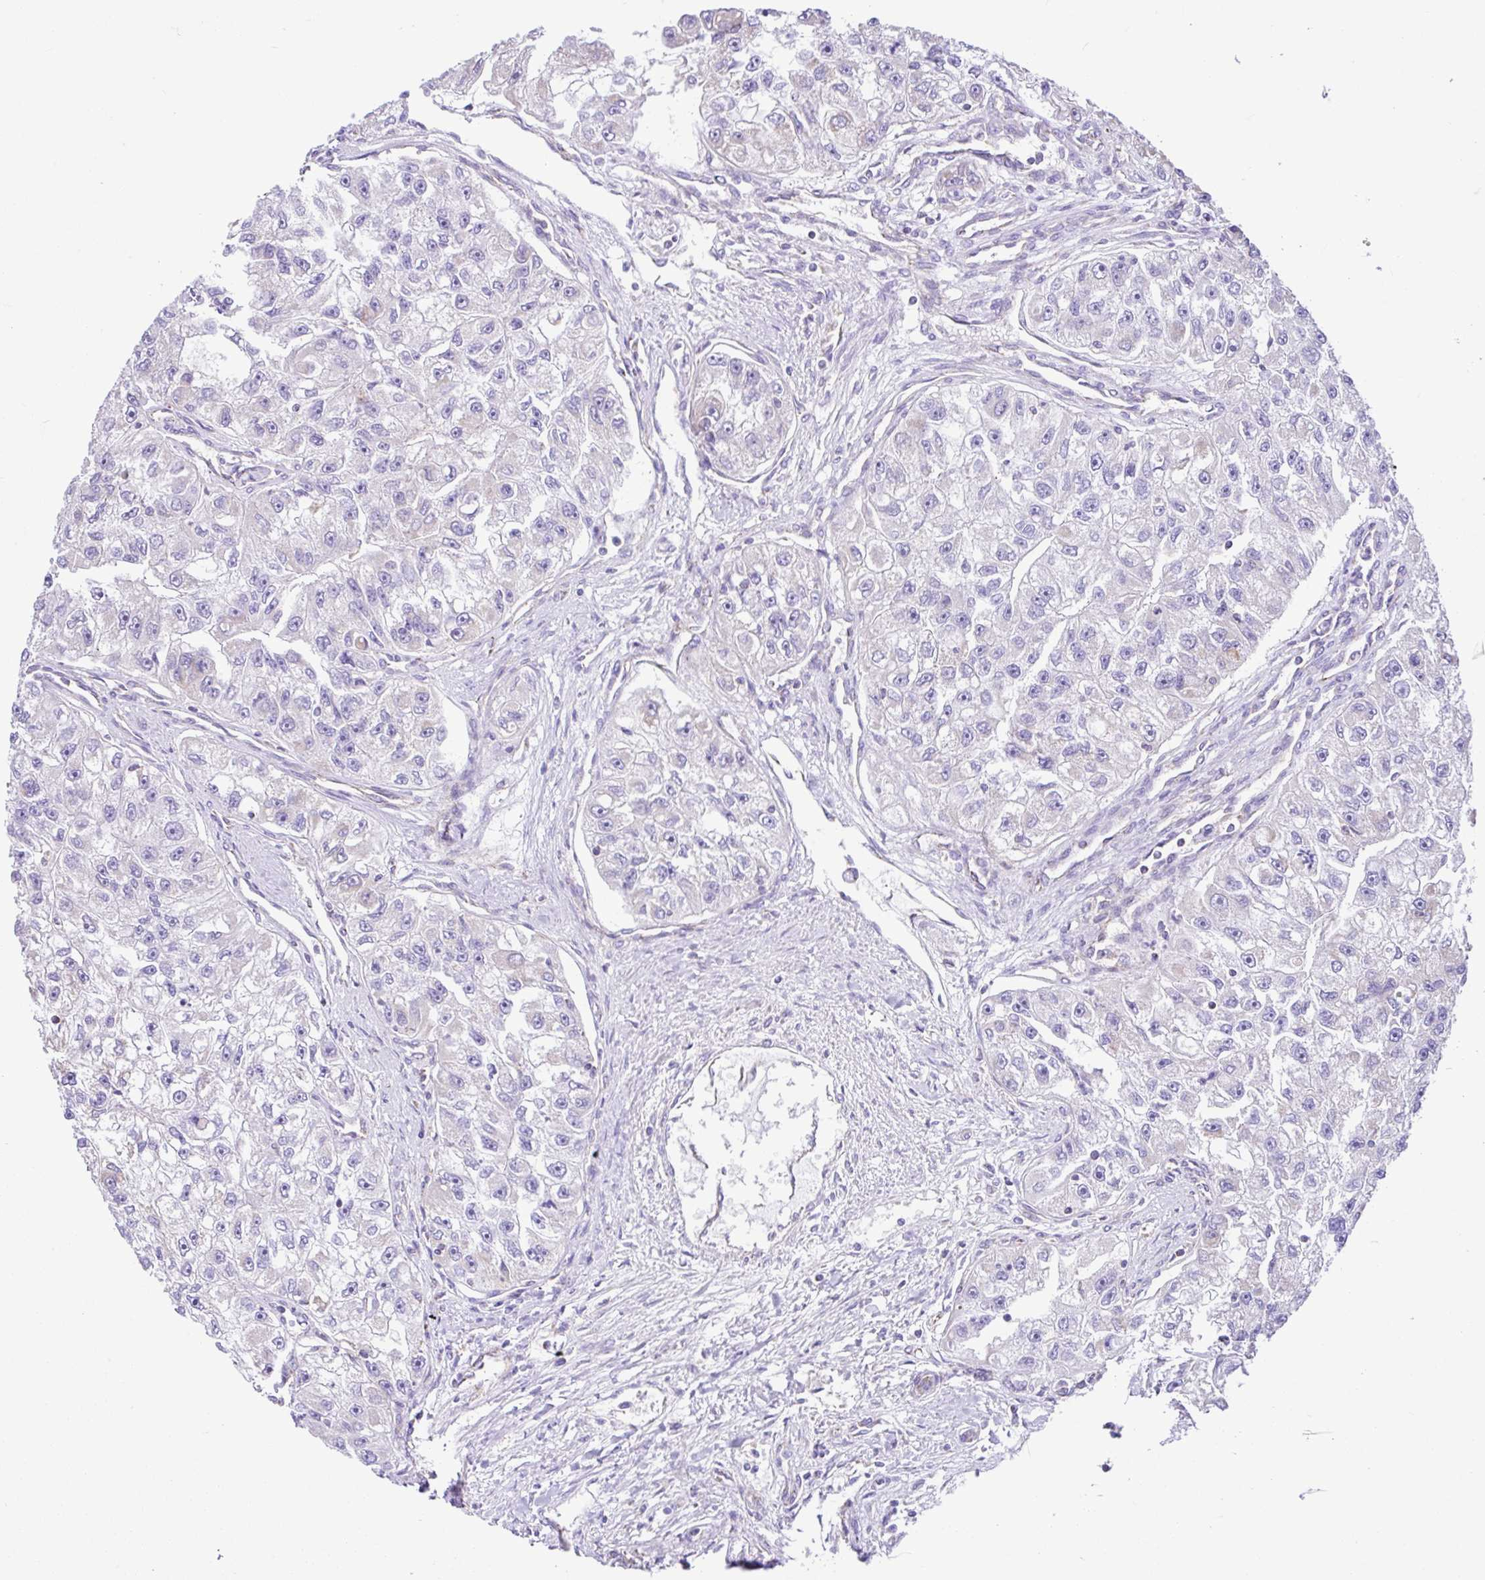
{"staining": {"intensity": "negative", "quantity": "none", "location": "none"}, "tissue": "renal cancer", "cell_type": "Tumor cells", "image_type": "cancer", "snomed": [{"axis": "morphology", "description": "Adenocarcinoma, NOS"}, {"axis": "topography", "description": "Kidney"}], "caption": "High magnification brightfield microscopy of renal adenocarcinoma stained with DAB (brown) and counterstained with hematoxylin (blue): tumor cells show no significant positivity.", "gene": "NDUFS2", "patient": {"sex": "male", "age": 63}}